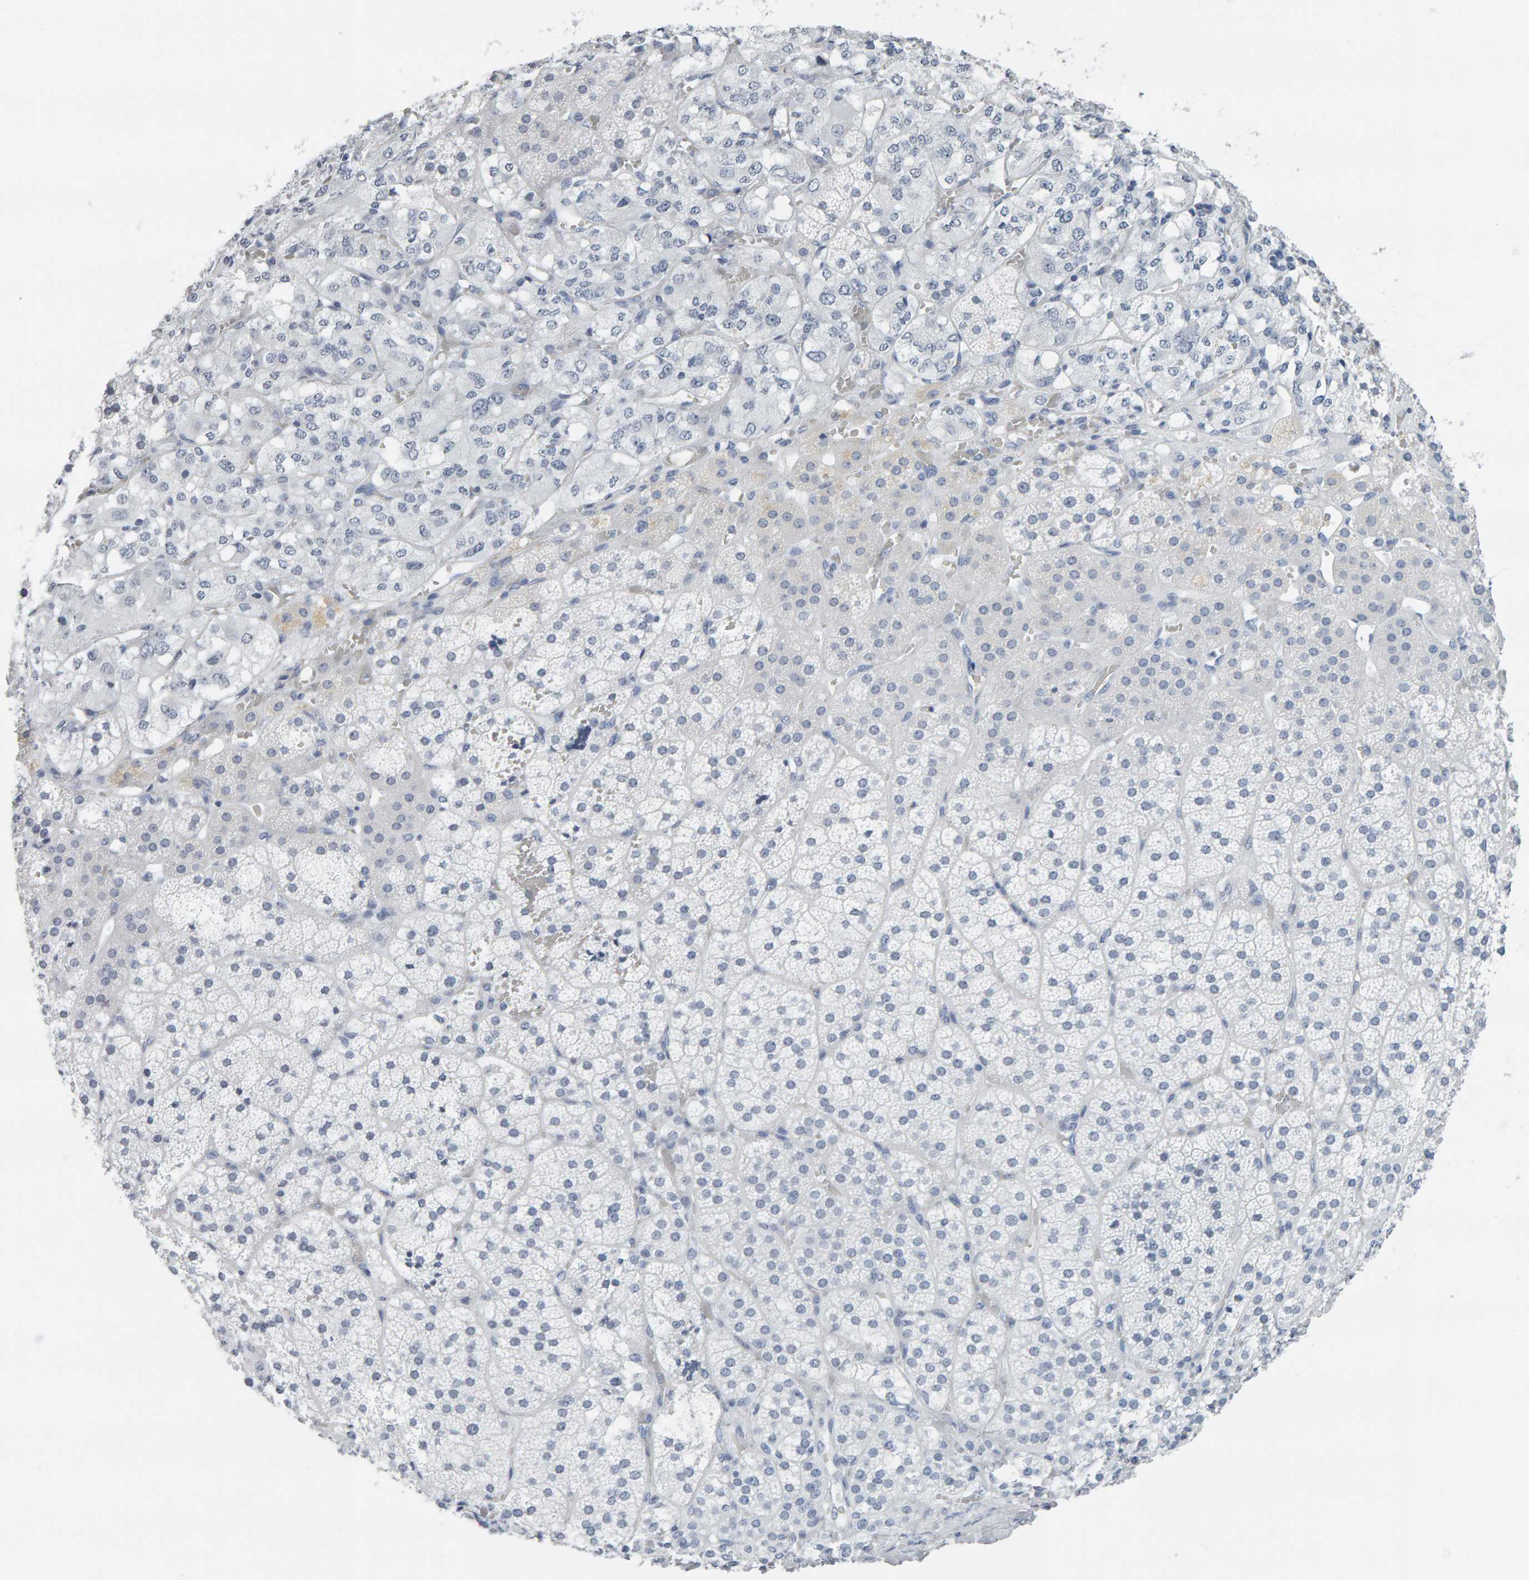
{"staining": {"intensity": "negative", "quantity": "none", "location": "none"}, "tissue": "adrenal gland", "cell_type": "Glandular cells", "image_type": "normal", "snomed": [{"axis": "morphology", "description": "Normal tissue, NOS"}, {"axis": "topography", "description": "Adrenal gland"}], "caption": "Immunohistochemistry of normal human adrenal gland shows no expression in glandular cells.", "gene": "SPACA3", "patient": {"sex": "female", "age": 44}}